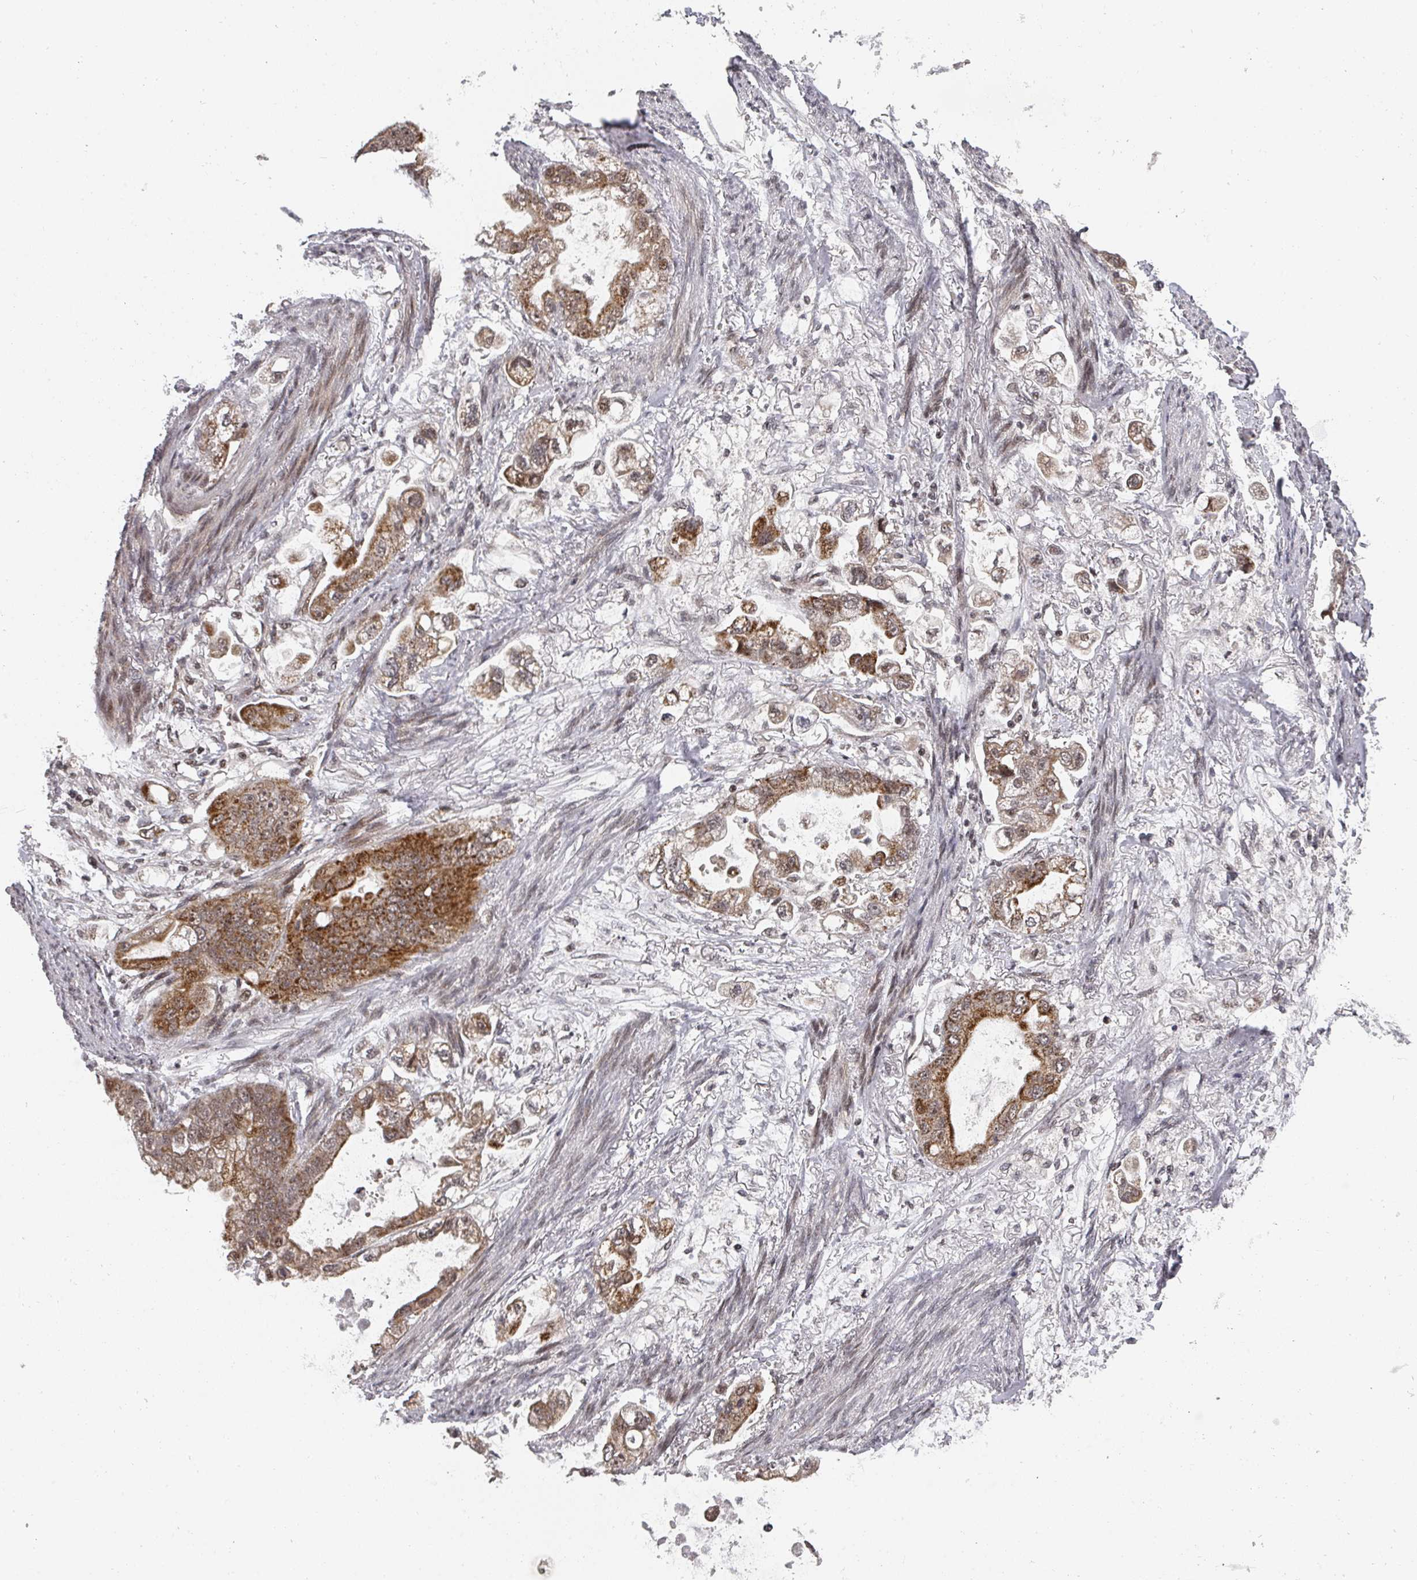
{"staining": {"intensity": "strong", "quantity": ">75%", "location": "cytoplasmic/membranous"}, "tissue": "stomach cancer", "cell_type": "Tumor cells", "image_type": "cancer", "snomed": [{"axis": "morphology", "description": "Adenocarcinoma, NOS"}, {"axis": "topography", "description": "Stomach"}], "caption": "This photomicrograph demonstrates immunohistochemistry staining of human adenocarcinoma (stomach), with high strong cytoplasmic/membranous positivity in about >75% of tumor cells.", "gene": "KIF1C", "patient": {"sex": "male", "age": 62}}